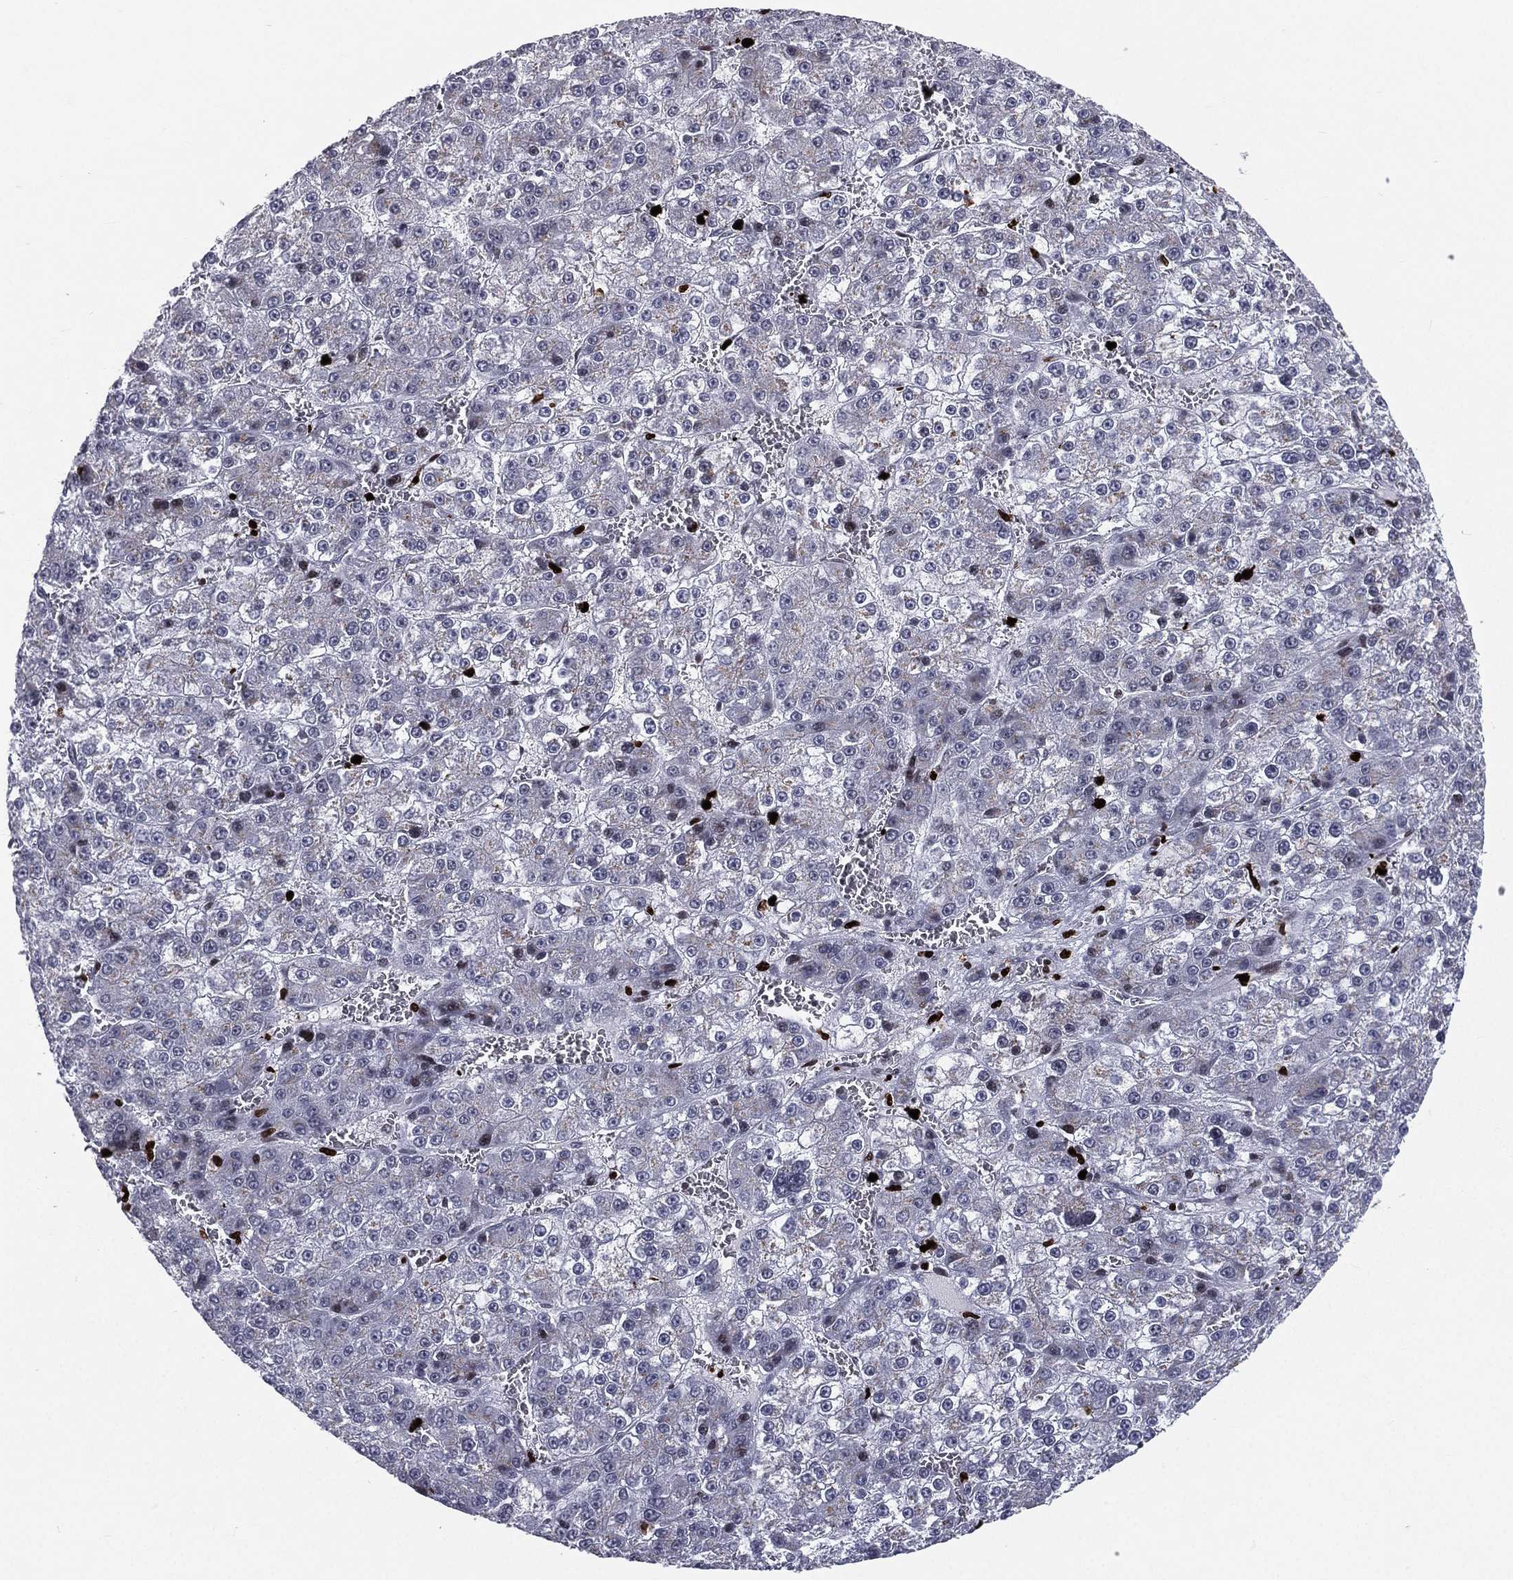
{"staining": {"intensity": "negative", "quantity": "none", "location": "none"}, "tissue": "liver cancer", "cell_type": "Tumor cells", "image_type": "cancer", "snomed": [{"axis": "morphology", "description": "Carcinoma, Hepatocellular, NOS"}, {"axis": "topography", "description": "Liver"}], "caption": "The image shows no significant expression in tumor cells of liver hepatocellular carcinoma.", "gene": "MNDA", "patient": {"sex": "female", "age": 73}}